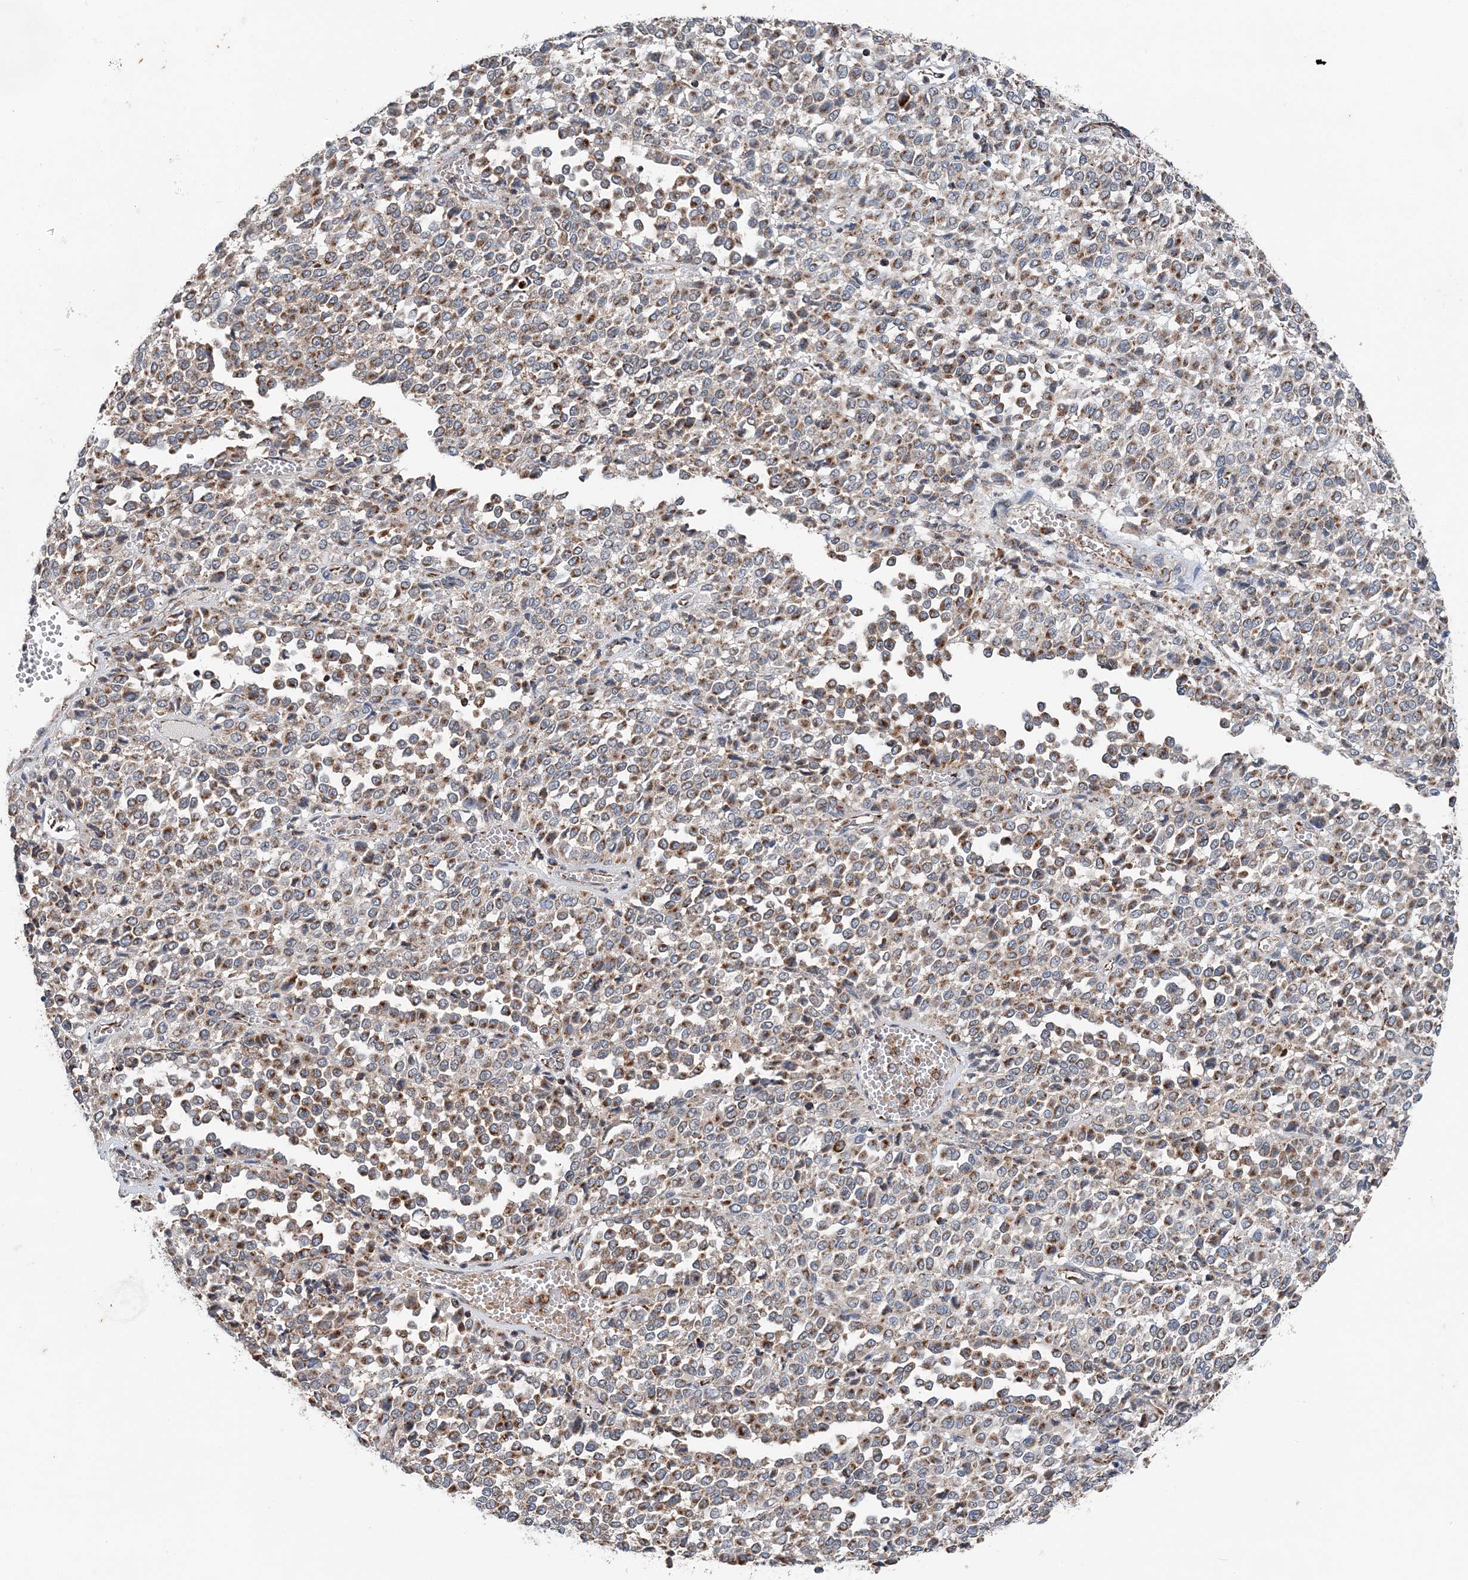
{"staining": {"intensity": "moderate", "quantity": ">75%", "location": "cytoplasmic/membranous"}, "tissue": "melanoma", "cell_type": "Tumor cells", "image_type": "cancer", "snomed": [{"axis": "morphology", "description": "Malignant melanoma, Metastatic site"}, {"axis": "topography", "description": "Pancreas"}], "caption": "The immunohistochemical stain labels moderate cytoplasmic/membranous staining in tumor cells of melanoma tissue.", "gene": "SPRY2", "patient": {"sex": "female", "age": 30}}